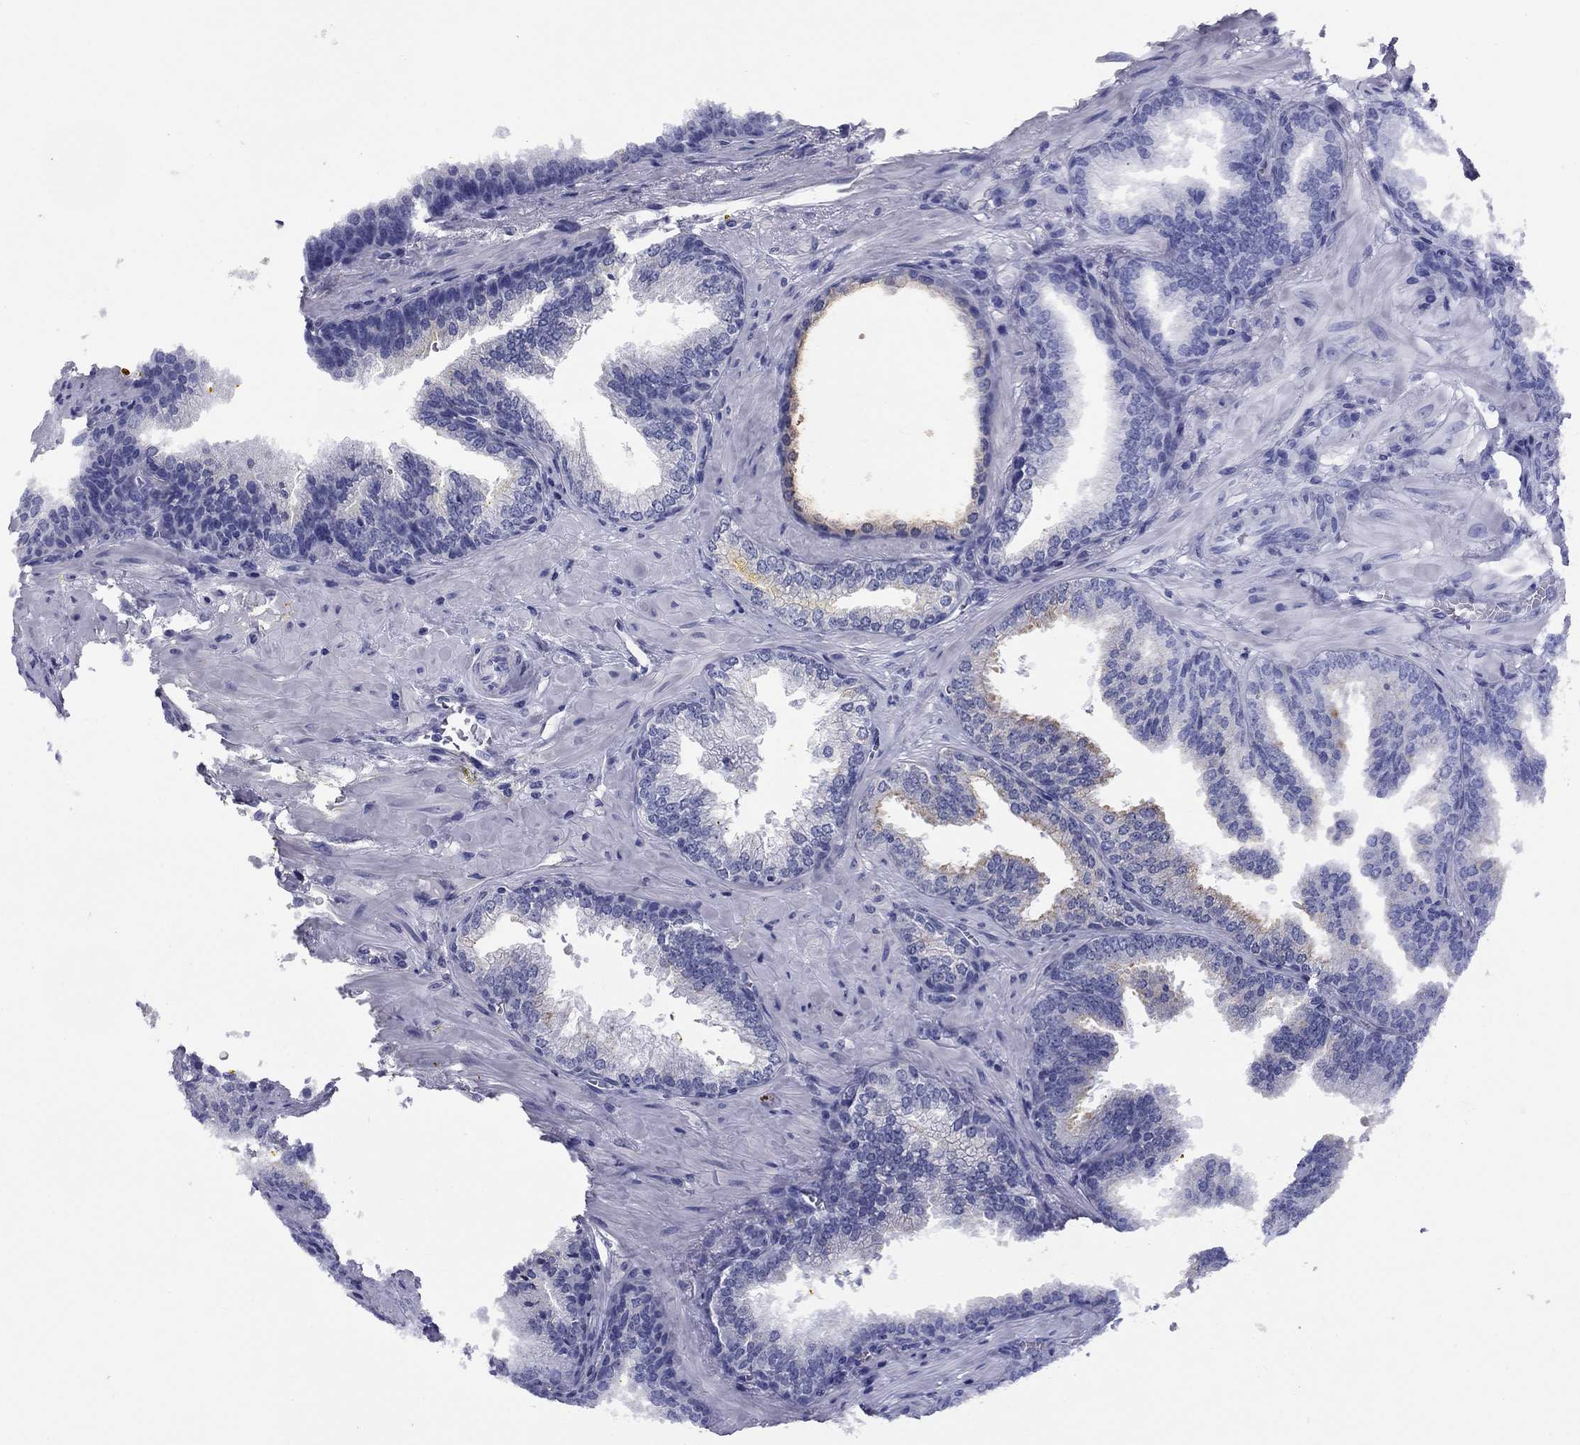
{"staining": {"intensity": "negative", "quantity": "none", "location": "none"}, "tissue": "prostate cancer", "cell_type": "Tumor cells", "image_type": "cancer", "snomed": [{"axis": "morphology", "description": "Adenocarcinoma, Low grade"}, {"axis": "topography", "description": "Prostate"}], "caption": "This micrograph is of adenocarcinoma (low-grade) (prostate) stained with immunohistochemistry (IHC) to label a protein in brown with the nuclei are counter-stained blue. There is no staining in tumor cells.", "gene": "HAO1", "patient": {"sex": "male", "age": 68}}